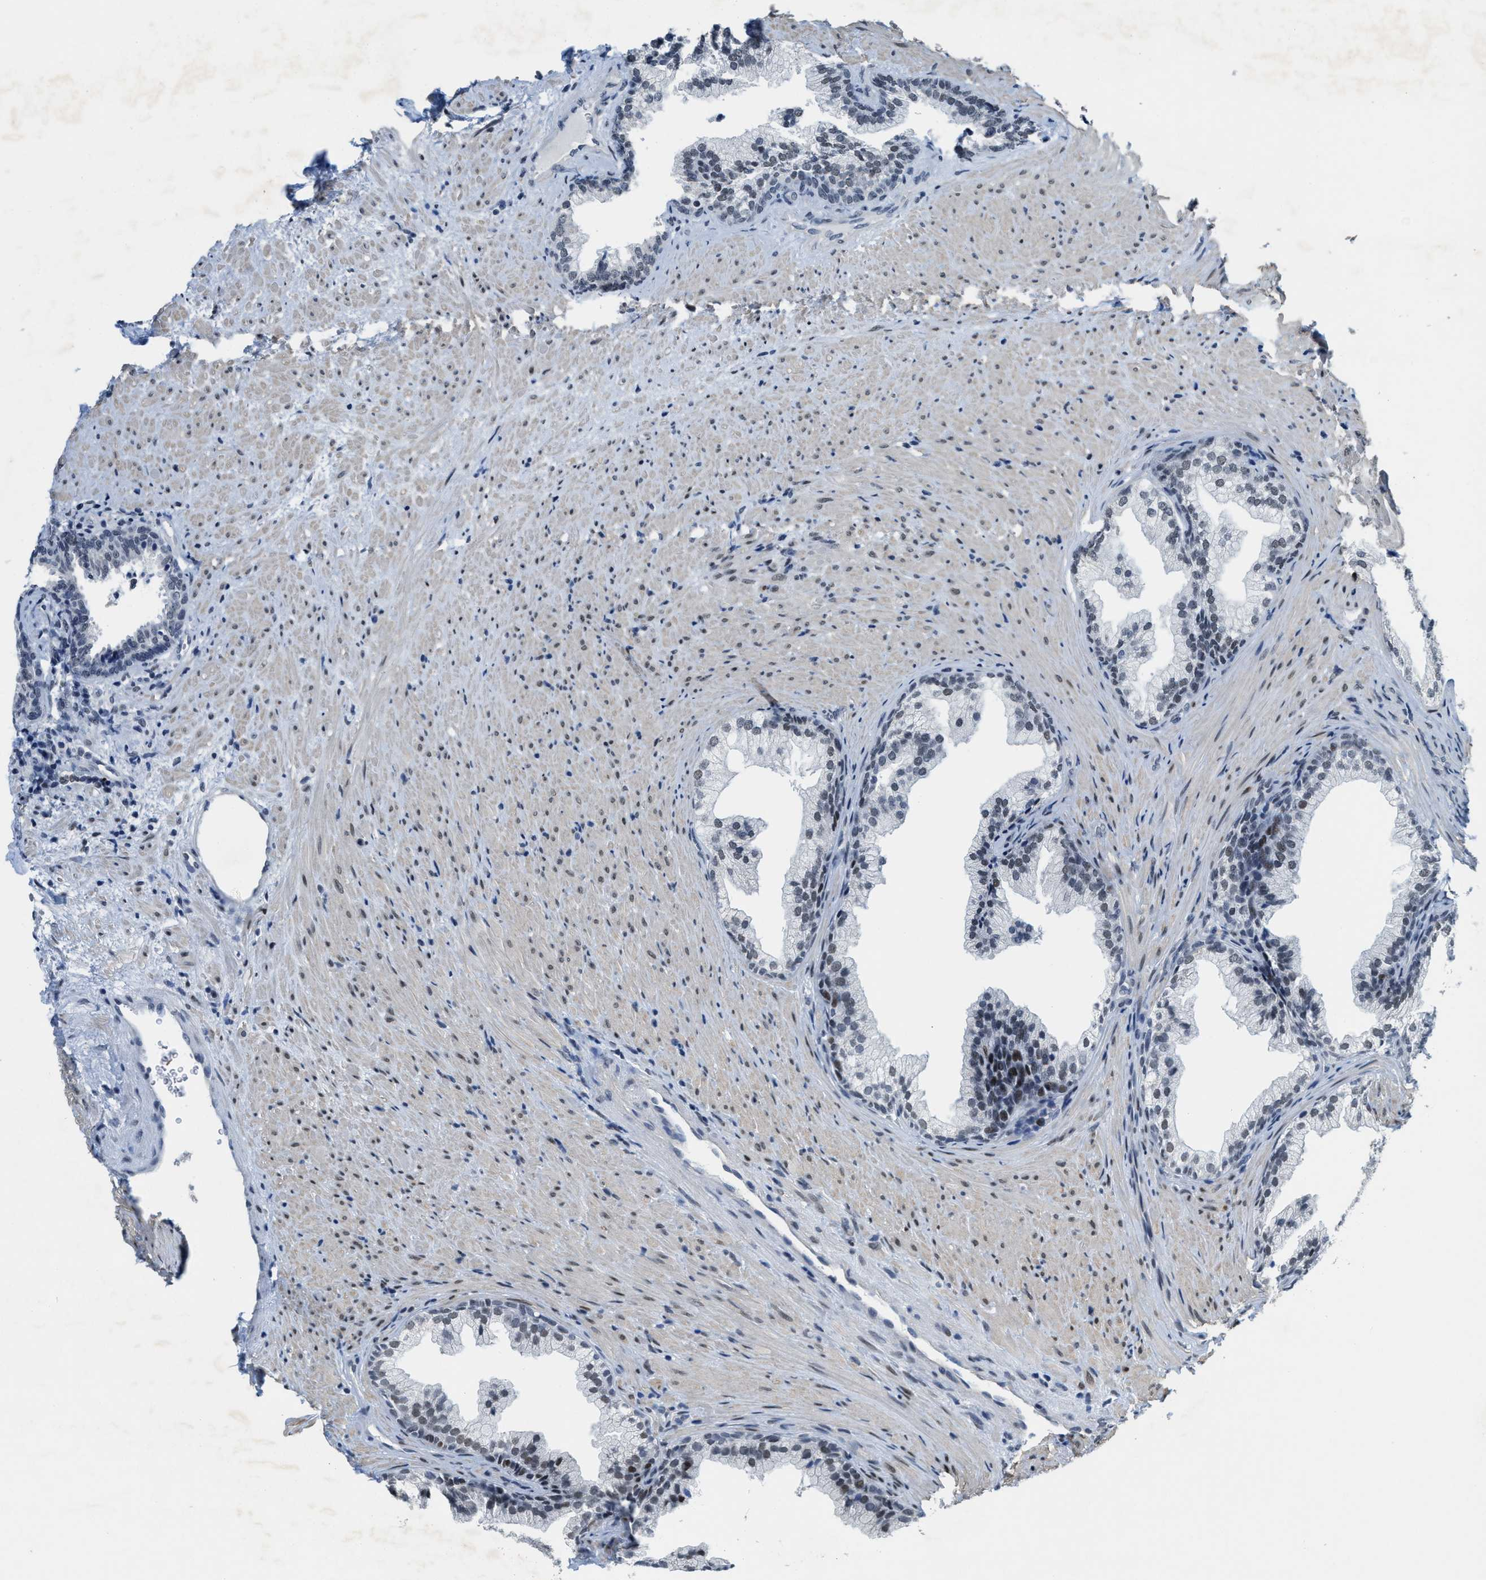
{"staining": {"intensity": "weak", "quantity": "<25%", "location": "nuclear"}, "tissue": "prostate", "cell_type": "Glandular cells", "image_type": "normal", "snomed": [{"axis": "morphology", "description": "Normal tissue, NOS"}, {"axis": "topography", "description": "Prostate"}], "caption": "Benign prostate was stained to show a protein in brown. There is no significant staining in glandular cells.", "gene": "SETD1B", "patient": {"sex": "male", "age": 76}}